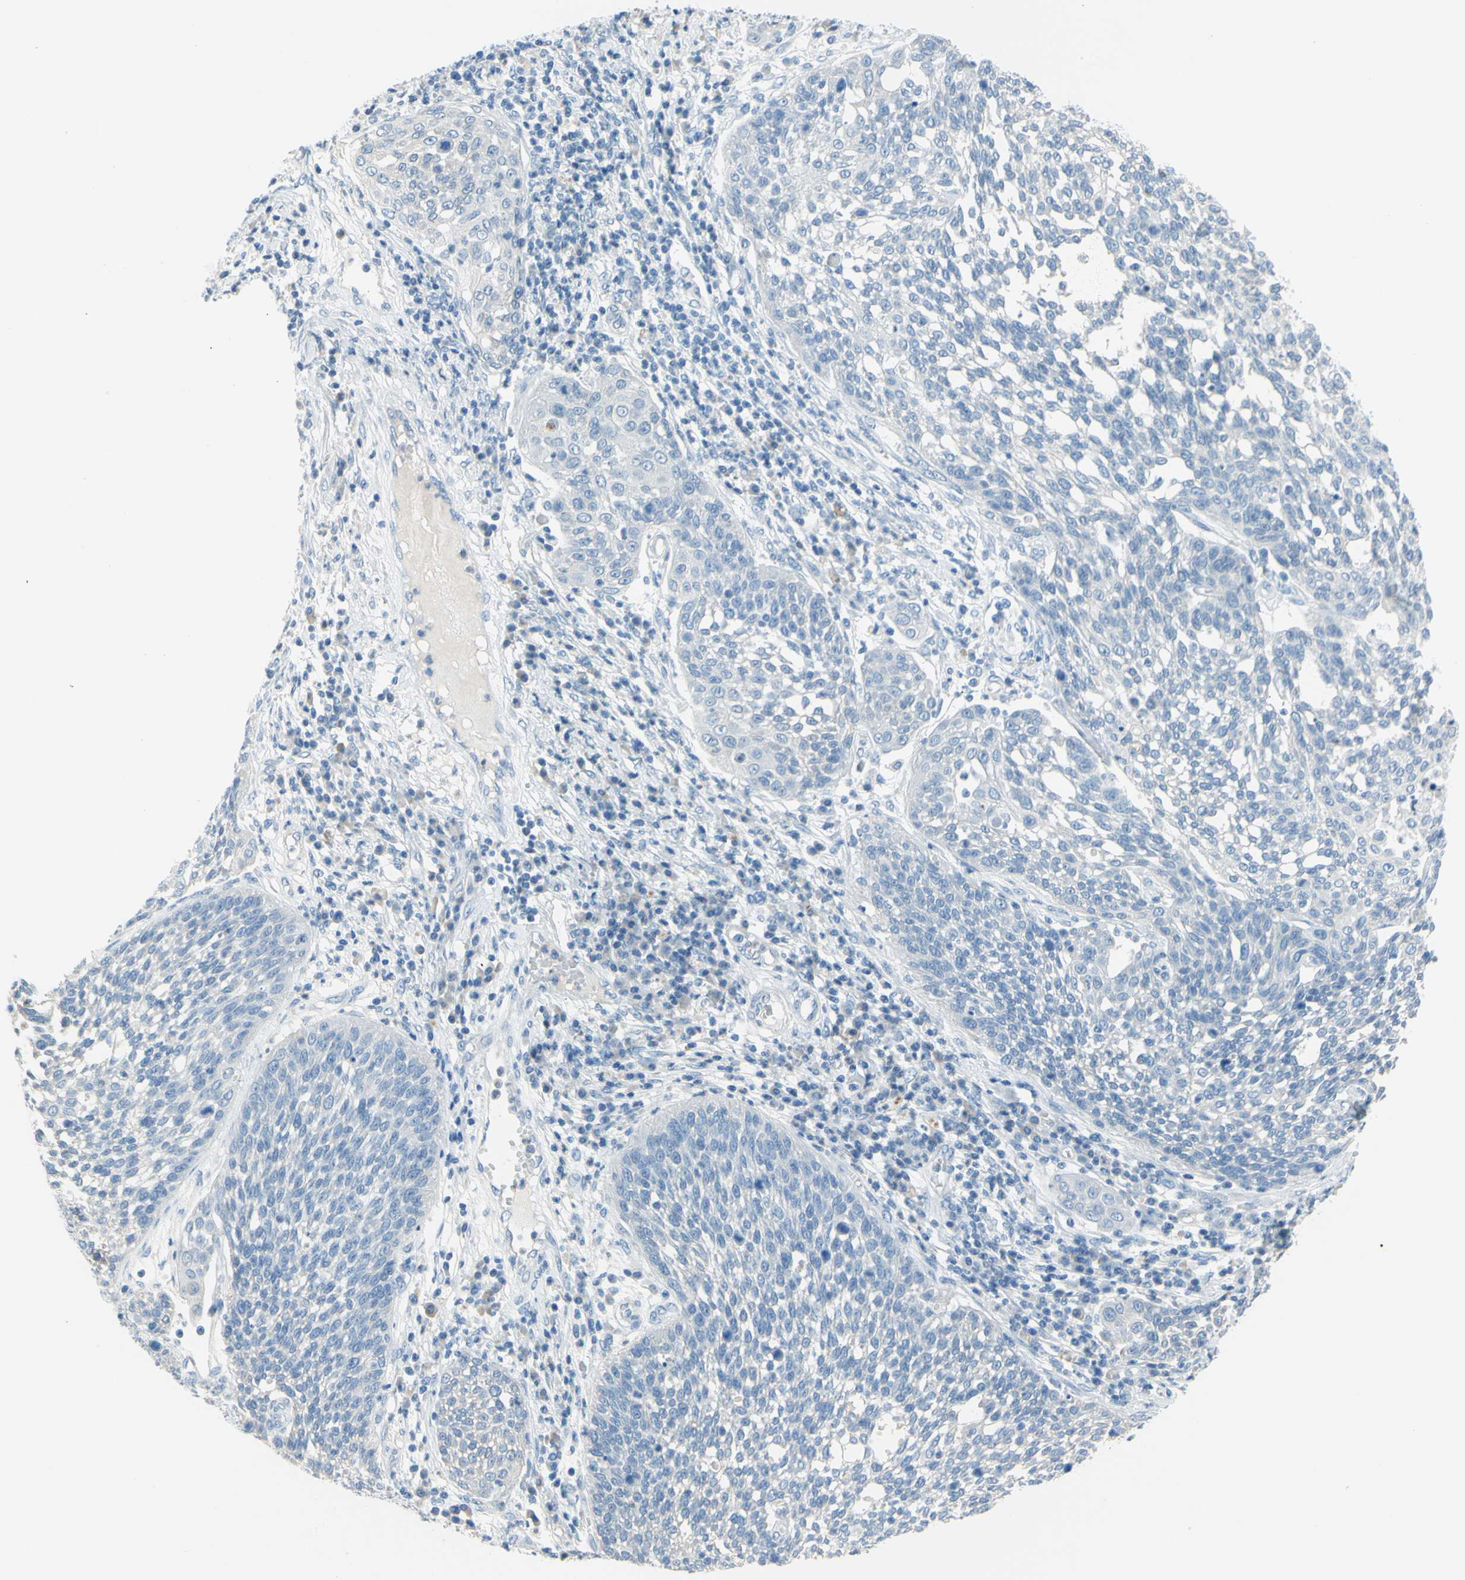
{"staining": {"intensity": "negative", "quantity": "none", "location": "none"}, "tissue": "cervical cancer", "cell_type": "Tumor cells", "image_type": "cancer", "snomed": [{"axis": "morphology", "description": "Squamous cell carcinoma, NOS"}, {"axis": "topography", "description": "Cervix"}], "caption": "IHC micrograph of neoplastic tissue: cervical cancer (squamous cell carcinoma) stained with DAB (3,3'-diaminobenzidine) demonstrates no significant protein staining in tumor cells. Nuclei are stained in blue.", "gene": "DCT", "patient": {"sex": "female", "age": 34}}